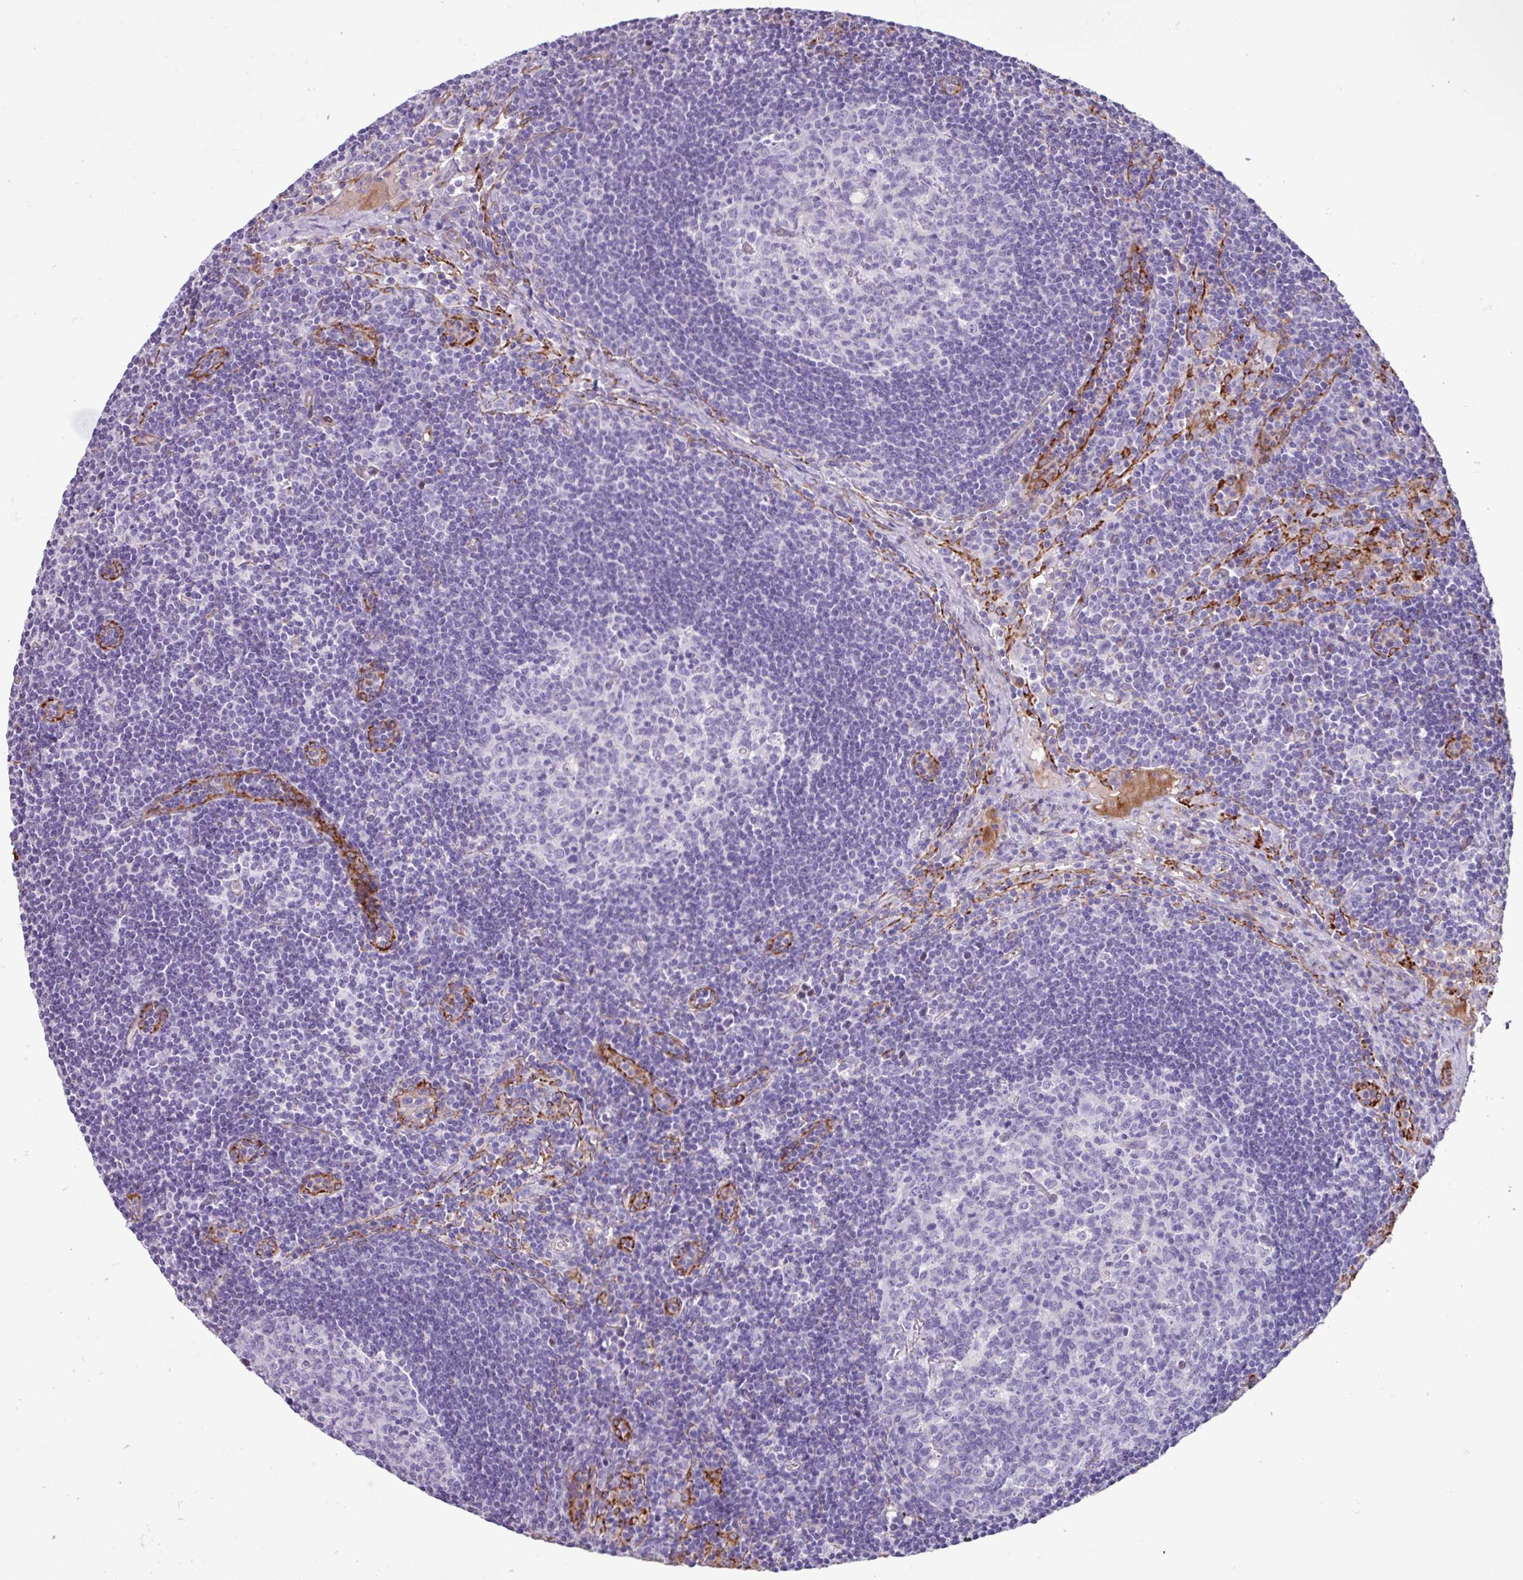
{"staining": {"intensity": "negative", "quantity": "none", "location": "none"}, "tissue": "lymph node", "cell_type": "Germinal center cells", "image_type": "normal", "snomed": [{"axis": "morphology", "description": "Normal tissue, NOS"}, {"axis": "topography", "description": "Lymph node"}], "caption": "Immunohistochemistry (IHC) image of unremarkable lymph node: lymph node stained with DAB displays no significant protein staining in germinal center cells.", "gene": "PPP1R35", "patient": {"sex": "female", "age": 29}}